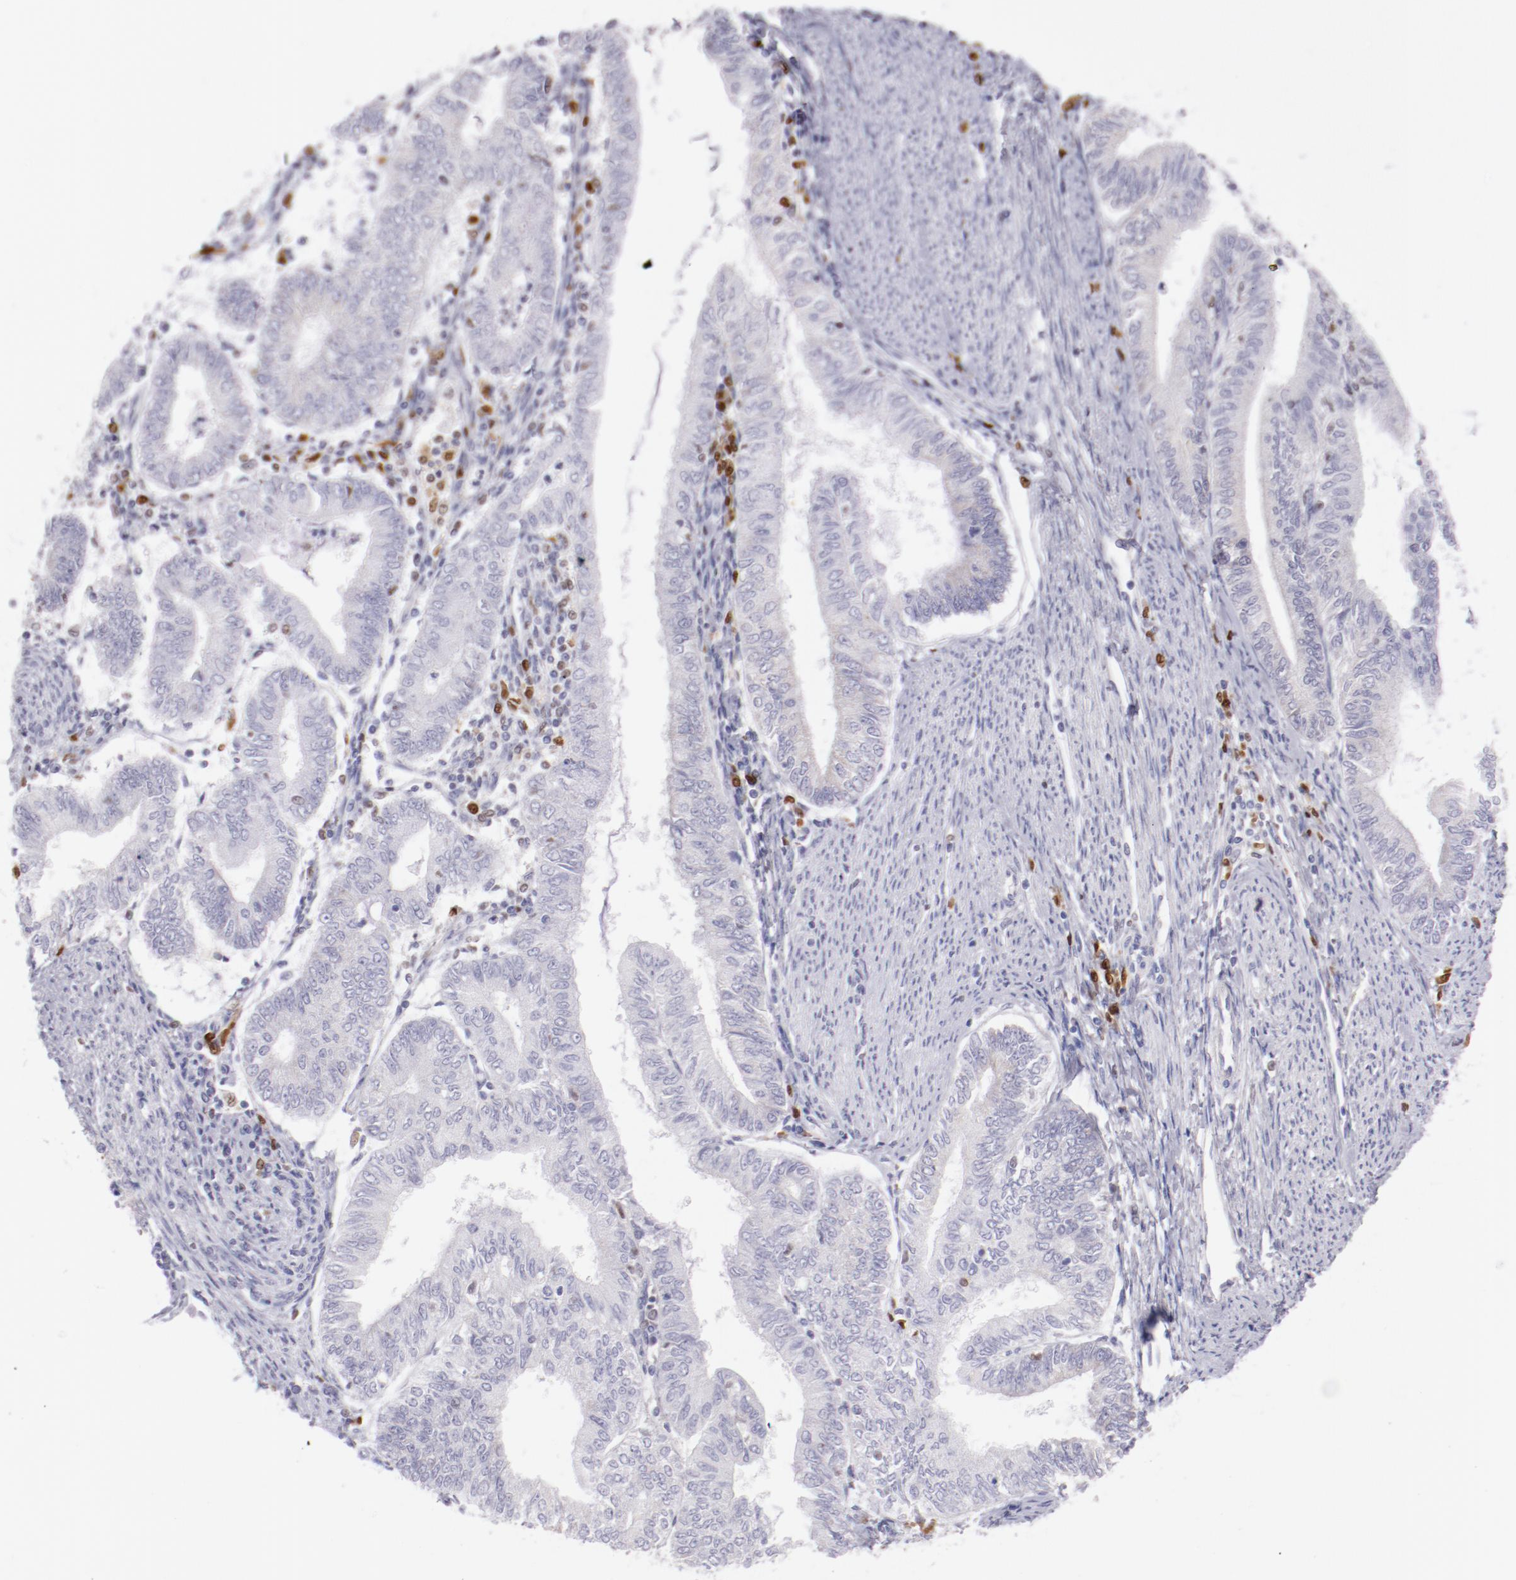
{"staining": {"intensity": "negative", "quantity": "none", "location": "none"}, "tissue": "endometrial cancer", "cell_type": "Tumor cells", "image_type": "cancer", "snomed": [{"axis": "morphology", "description": "Adenocarcinoma, NOS"}, {"axis": "topography", "description": "Endometrium"}], "caption": "DAB (3,3'-diaminobenzidine) immunohistochemical staining of human endometrial cancer (adenocarcinoma) demonstrates no significant staining in tumor cells.", "gene": "IRF8", "patient": {"sex": "female", "age": 66}}